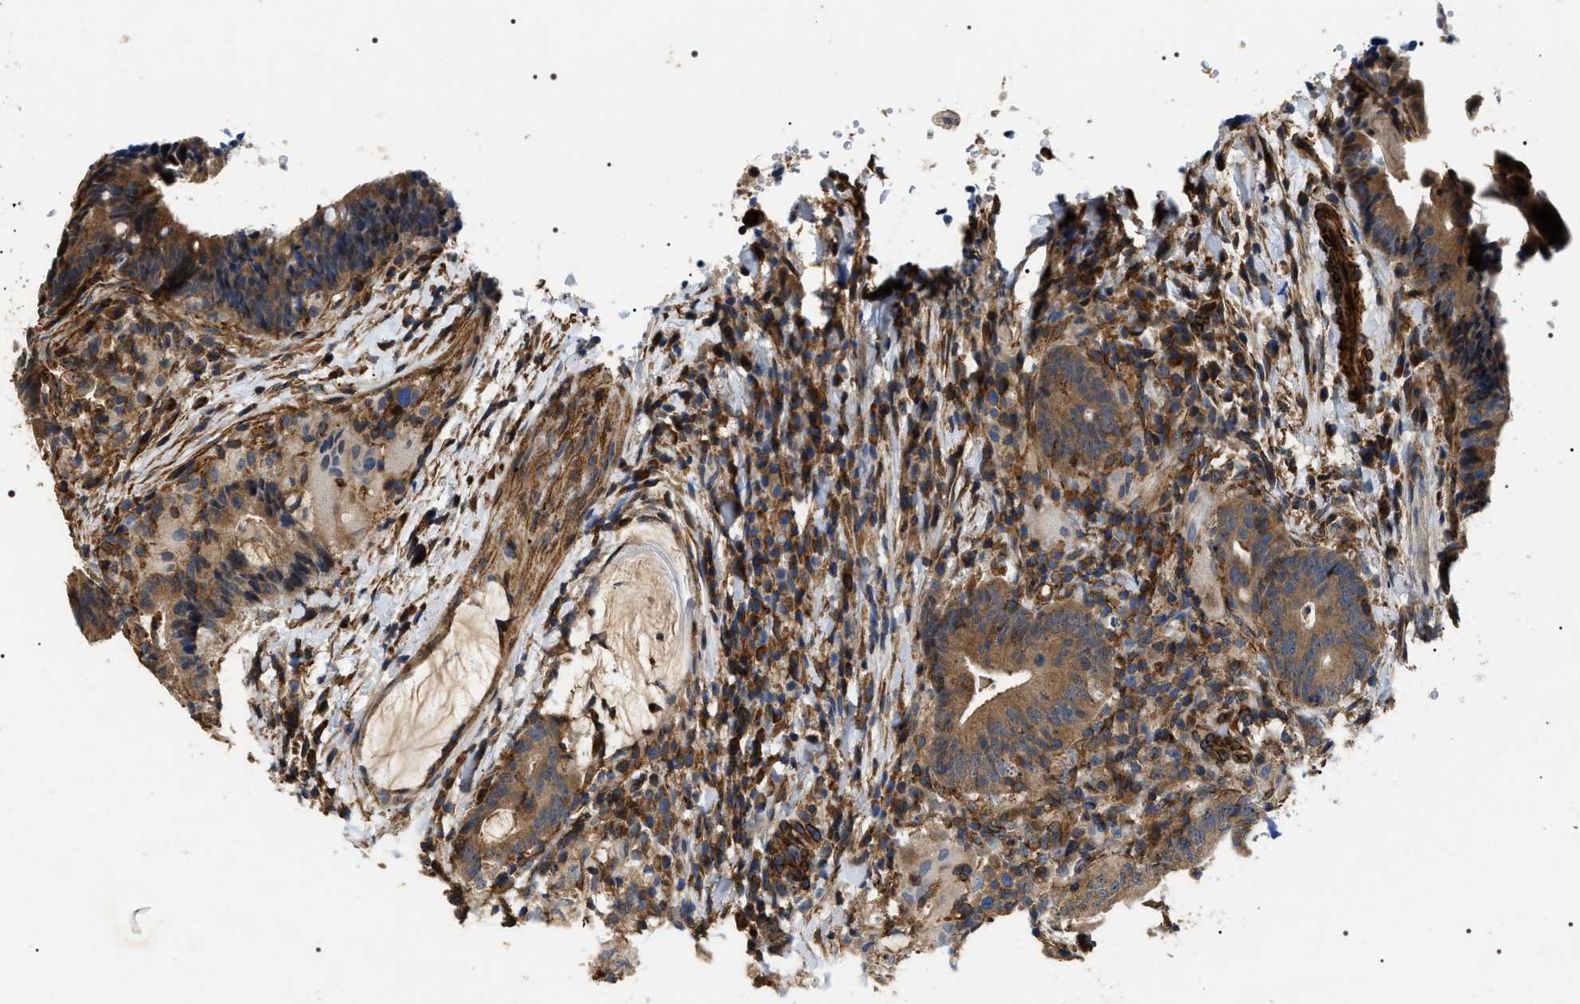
{"staining": {"intensity": "moderate", "quantity": ">75%", "location": "cytoplasmic/membranous"}, "tissue": "colorectal cancer", "cell_type": "Tumor cells", "image_type": "cancer", "snomed": [{"axis": "morphology", "description": "Adenocarcinoma, NOS"}, {"axis": "topography", "description": "Colon"}], "caption": "Immunohistochemistry histopathology image of neoplastic tissue: human colorectal cancer (adenocarcinoma) stained using immunohistochemistry (IHC) demonstrates medium levels of moderate protein expression localized specifically in the cytoplasmic/membranous of tumor cells, appearing as a cytoplasmic/membranous brown color.", "gene": "ZC3HAV1L", "patient": {"sex": "female", "age": 66}}